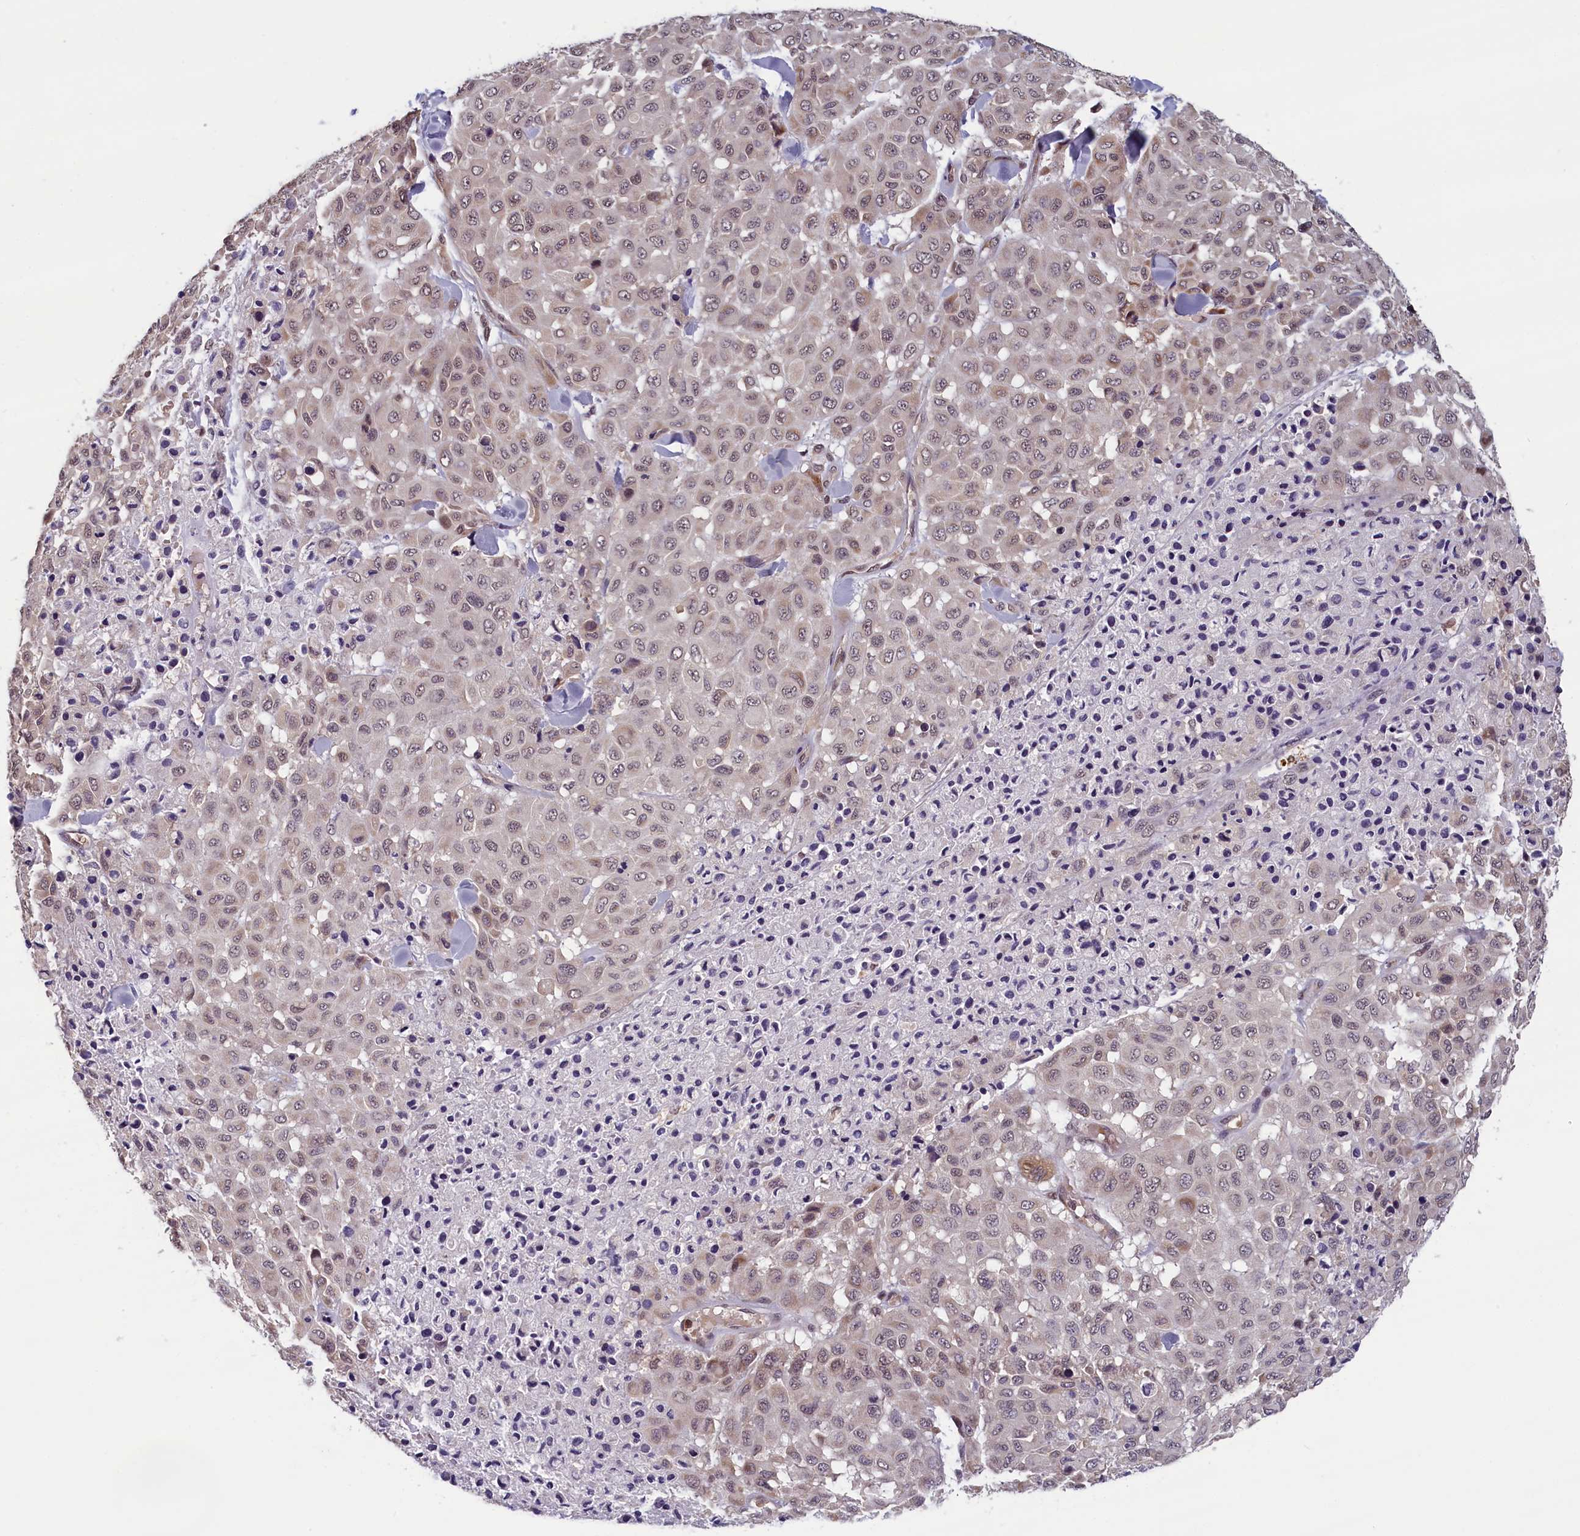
{"staining": {"intensity": "weak", "quantity": "25%-75%", "location": "cytoplasmic/membranous,nuclear"}, "tissue": "melanoma", "cell_type": "Tumor cells", "image_type": "cancer", "snomed": [{"axis": "morphology", "description": "Malignant melanoma, Metastatic site"}, {"axis": "topography", "description": "Skin"}], "caption": "This is an image of IHC staining of melanoma, which shows weak positivity in the cytoplasmic/membranous and nuclear of tumor cells.", "gene": "KCNK6", "patient": {"sex": "female", "age": 81}}